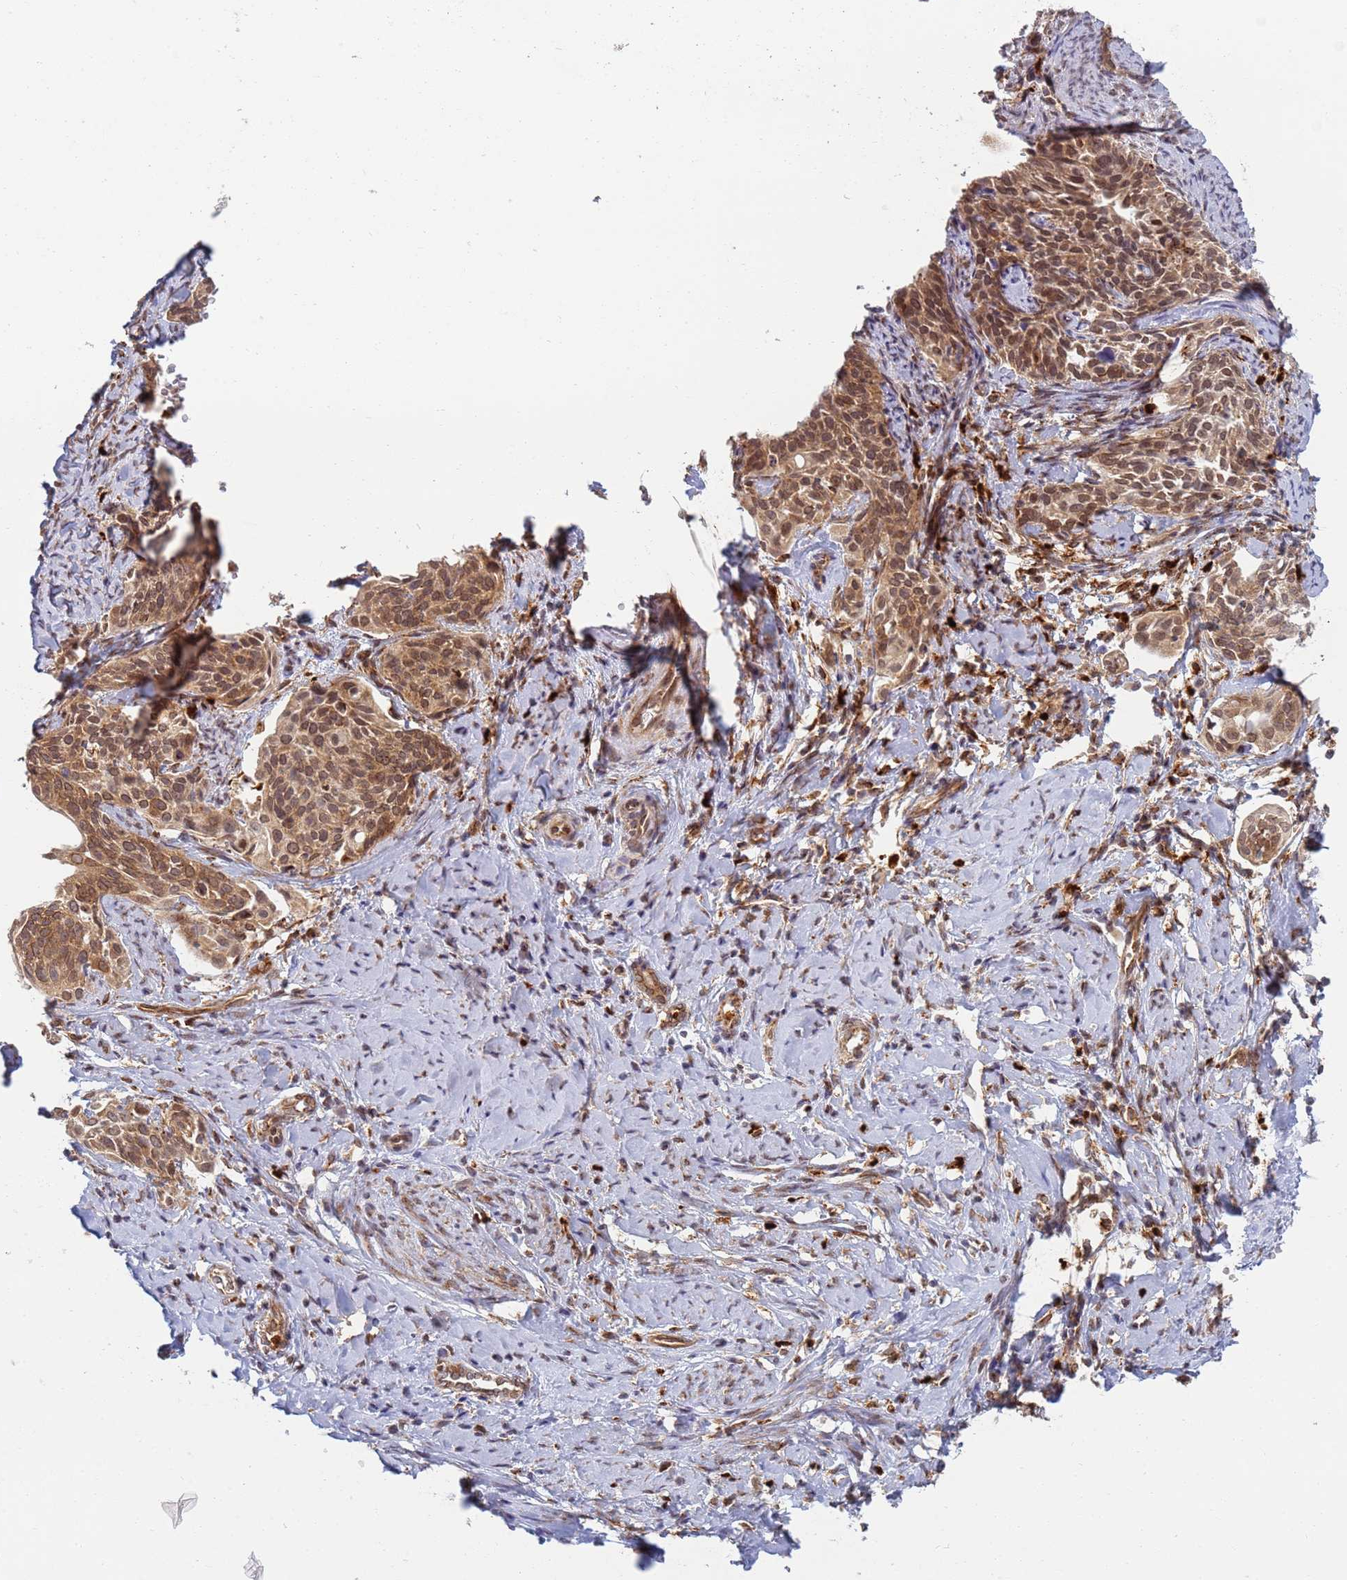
{"staining": {"intensity": "moderate", "quantity": ">75%", "location": "cytoplasmic/membranous,nuclear"}, "tissue": "cervical cancer", "cell_type": "Tumor cells", "image_type": "cancer", "snomed": [{"axis": "morphology", "description": "Squamous cell carcinoma, NOS"}, {"axis": "topography", "description": "Cervix"}], "caption": "This is an image of IHC staining of cervical cancer (squamous cell carcinoma), which shows moderate expression in the cytoplasmic/membranous and nuclear of tumor cells.", "gene": "CEP170", "patient": {"sex": "female", "age": 44}}